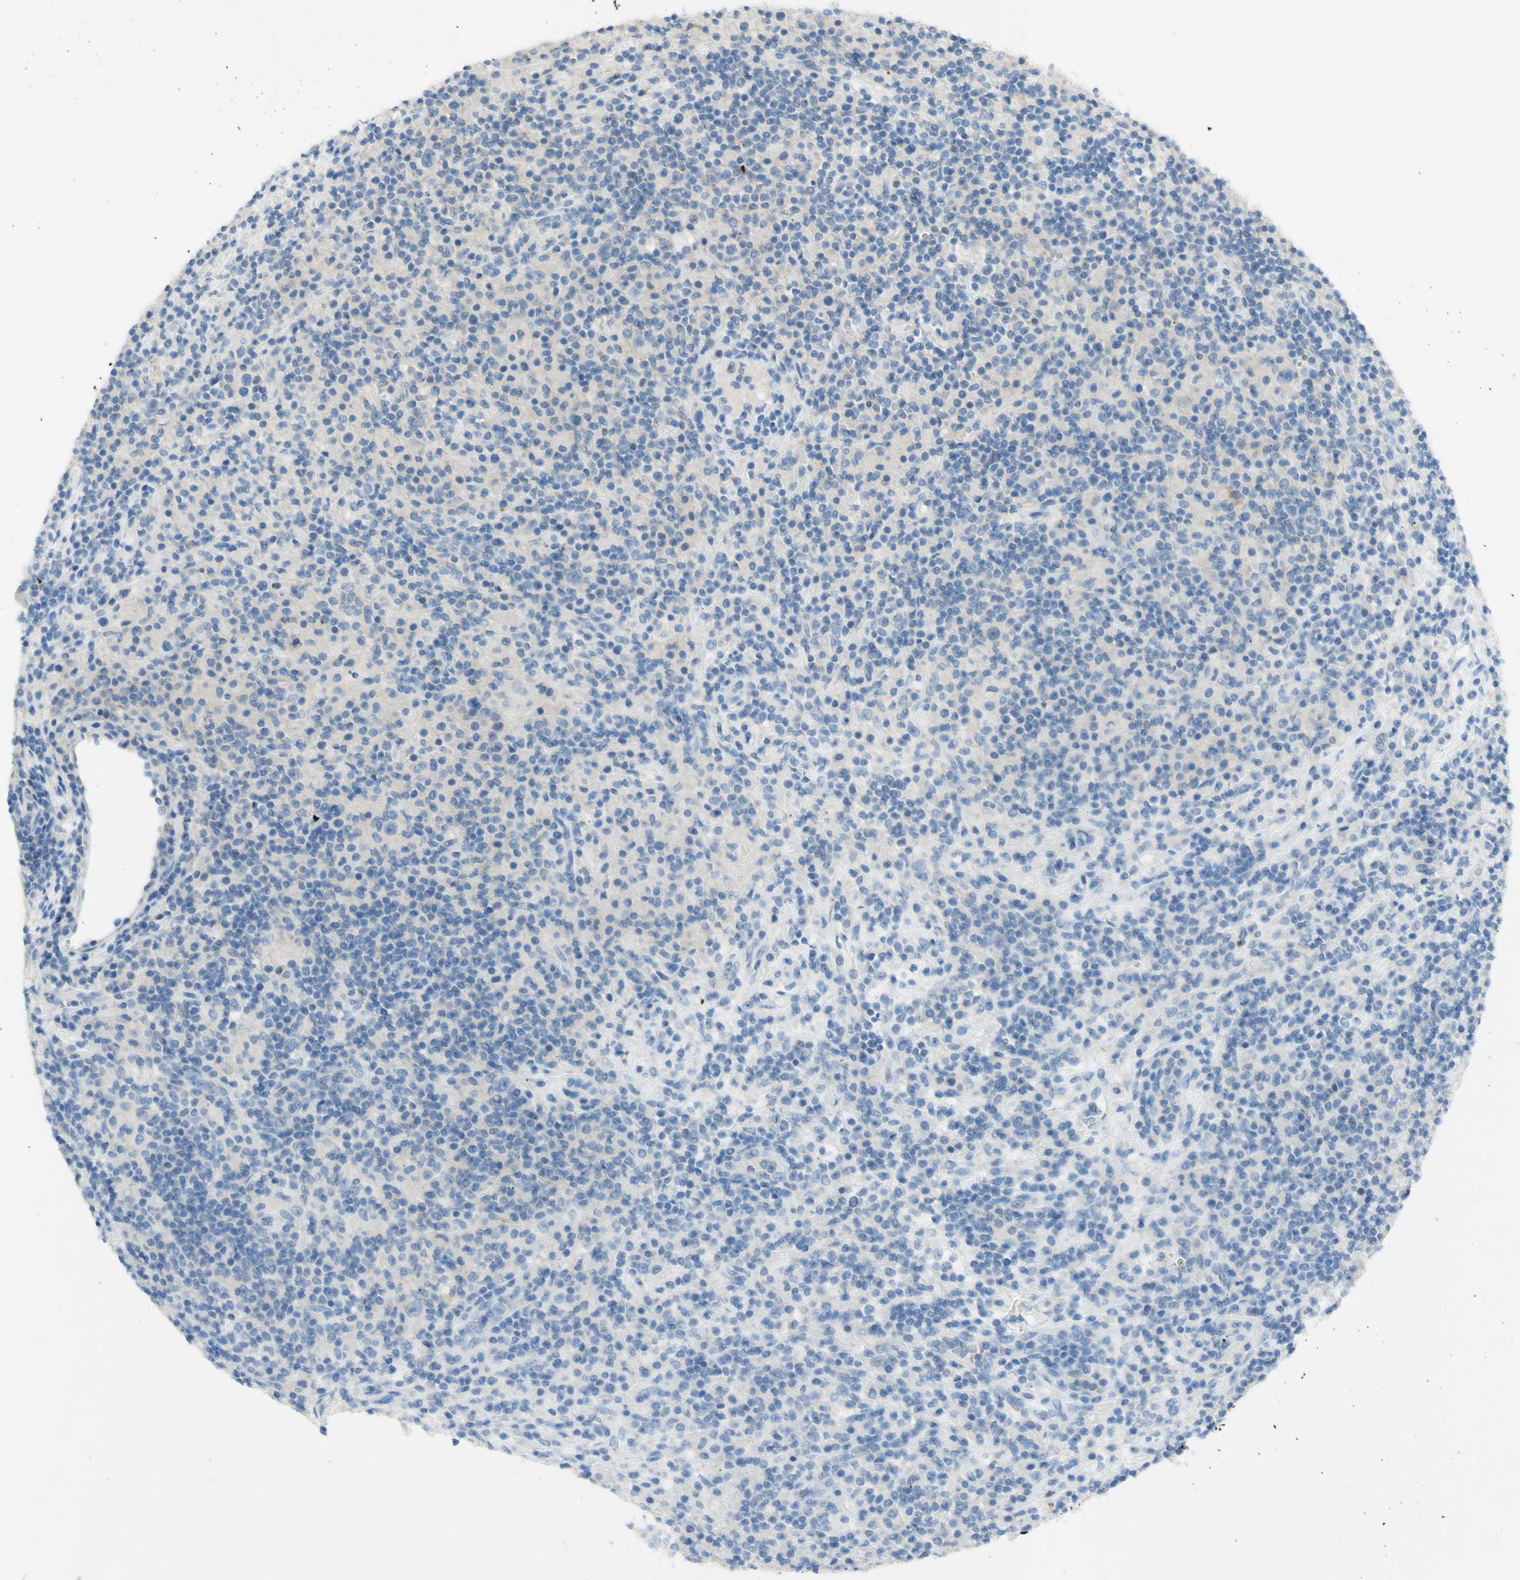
{"staining": {"intensity": "weak", "quantity": "<25%", "location": "cytoplasmic/membranous"}, "tissue": "lymphoma", "cell_type": "Tumor cells", "image_type": "cancer", "snomed": [{"axis": "morphology", "description": "Hodgkin's disease, NOS"}, {"axis": "topography", "description": "Lymph node"}], "caption": "Human lymphoma stained for a protein using immunohistochemistry exhibits no expression in tumor cells.", "gene": "GDF15", "patient": {"sex": "male", "age": 70}}